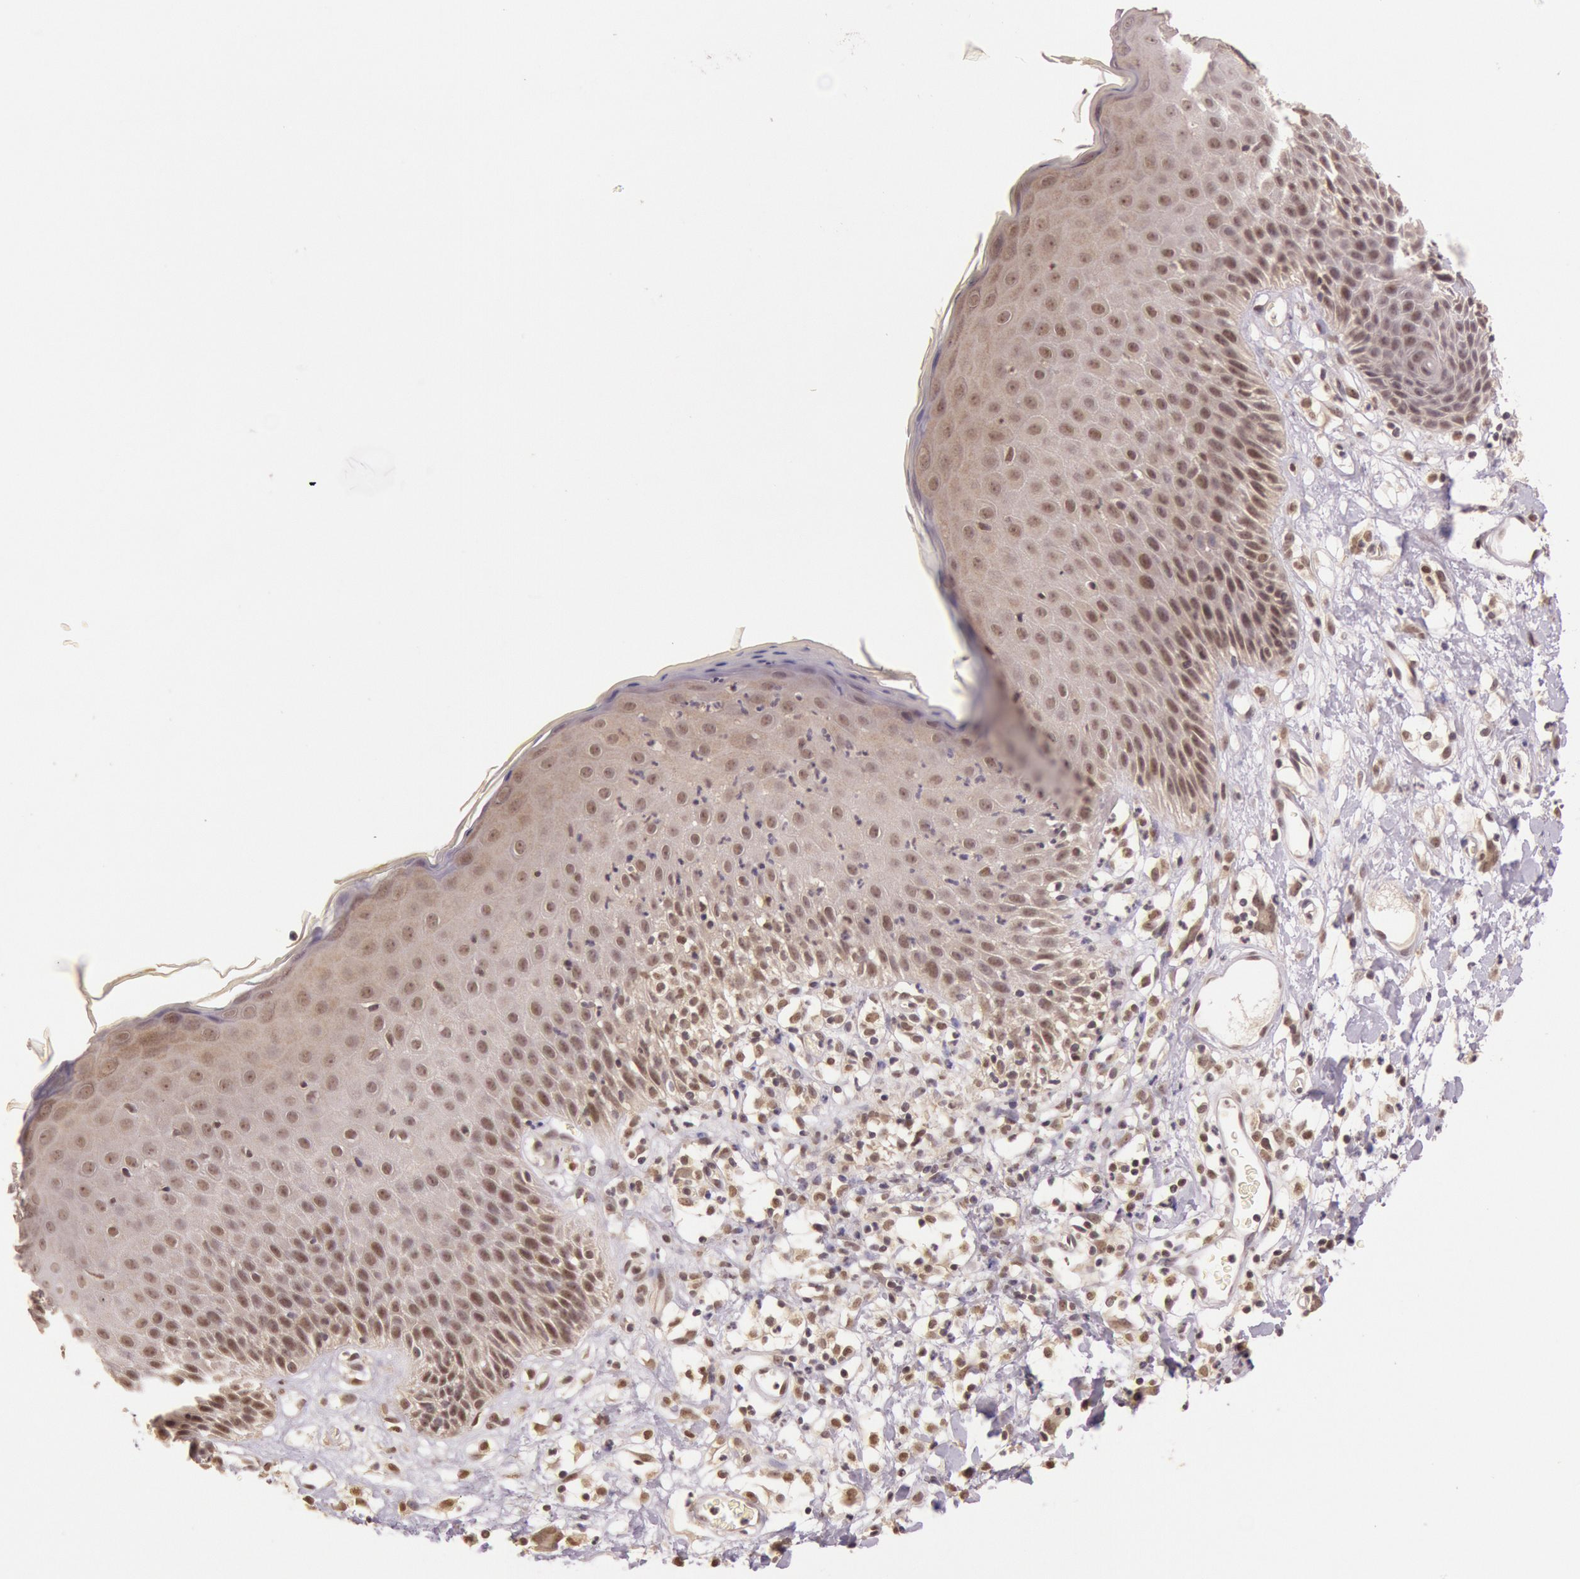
{"staining": {"intensity": "moderate", "quantity": "25%-75%", "location": "cytoplasmic/membranous,nuclear"}, "tissue": "skin", "cell_type": "Epidermal cells", "image_type": "normal", "snomed": [{"axis": "morphology", "description": "Normal tissue, NOS"}, {"axis": "topography", "description": "Vulva"}, {"axis": "topography", "description": "Peripheral nerve tissue"}], "caption": "This histopathology image demonstrates IHC staining of unremarkable human skin, with medium moderate cytoplasmic/membranous,nuclear positivity in about 25%-75% of epidermal cells.", "gene": "RTL10", "patient": {"sex": "female", "age": 68}}